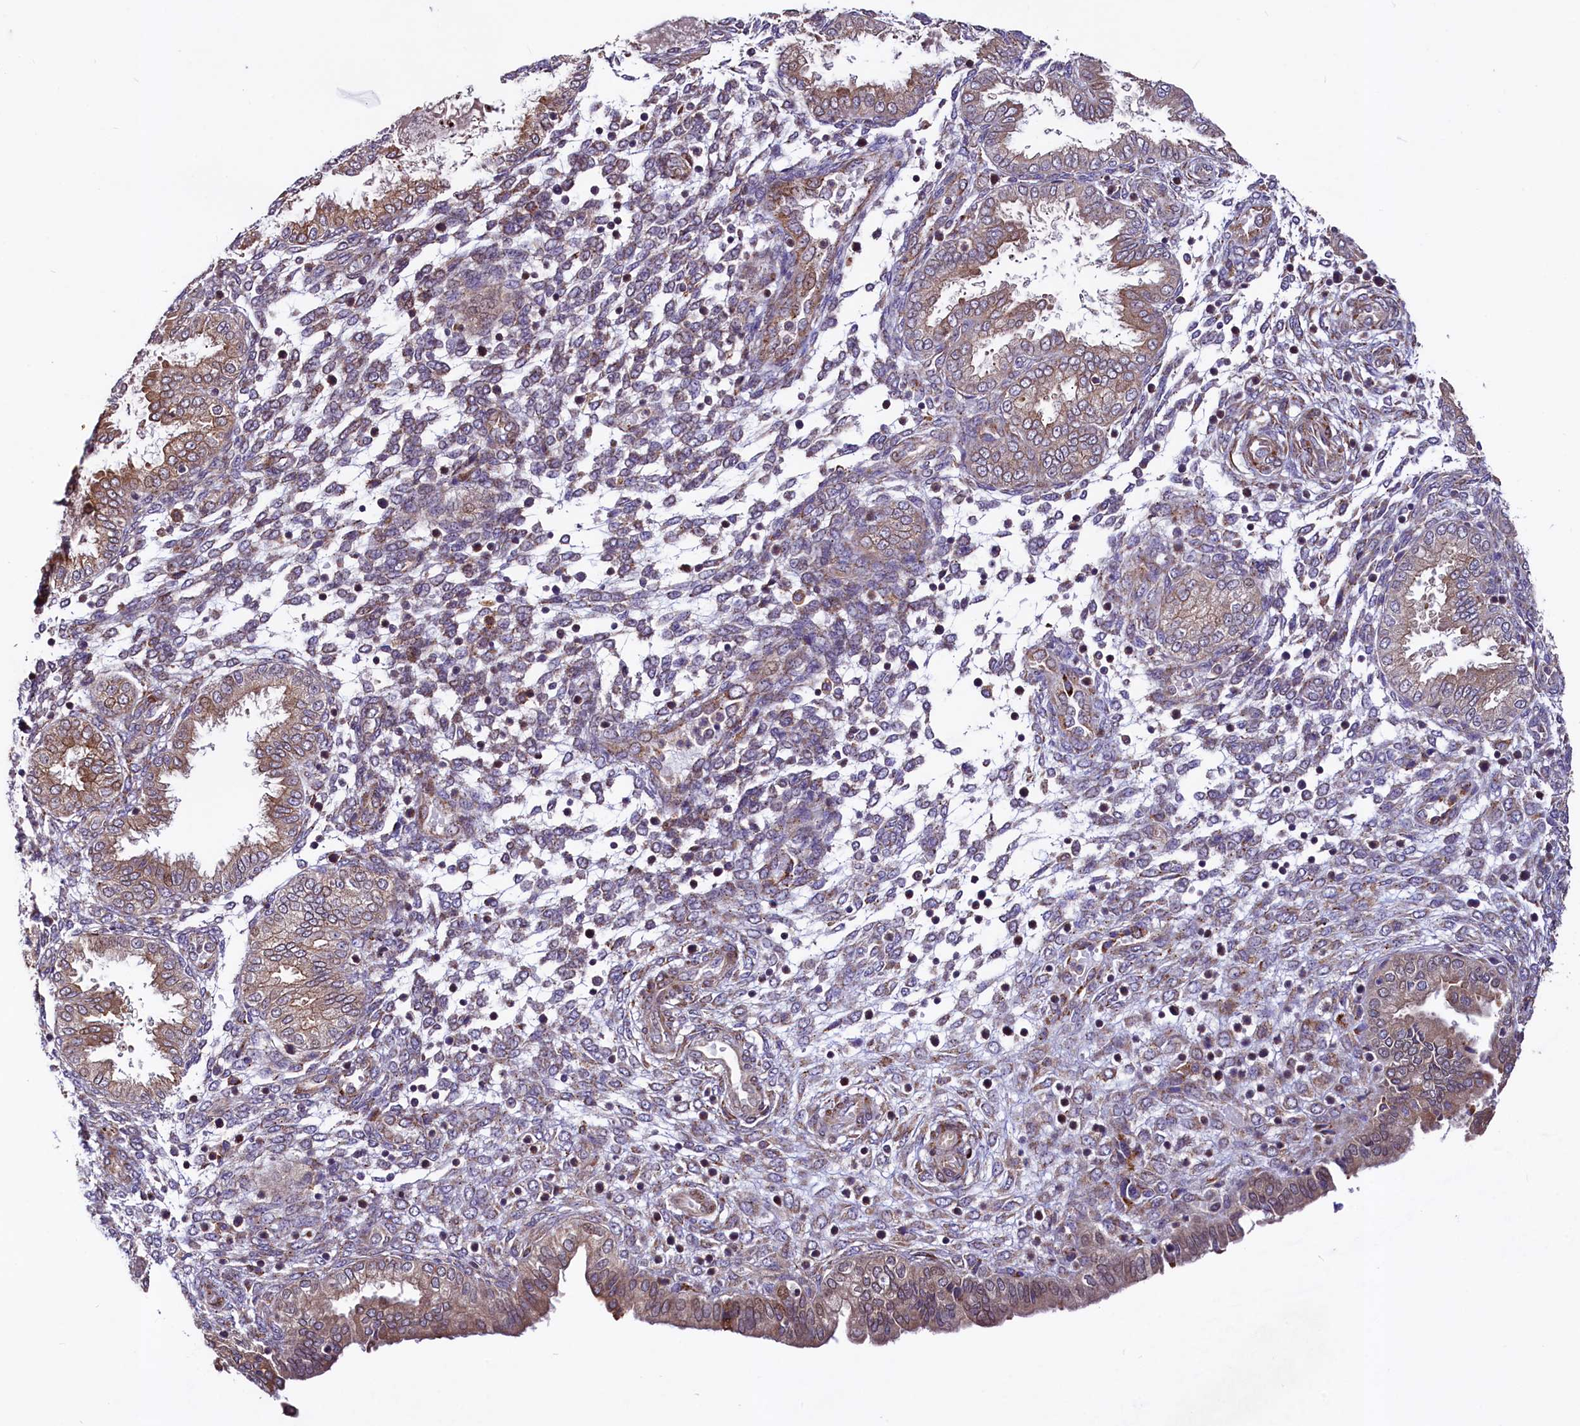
{"staining": {"intensity": "negative", "quantity": "none", "location": "none"}, "tissue": "endometrium", "cell_type": "Cells in endometrial stroma", "image_type": "normal", "snomed": [{"axis": "morphology", "description": "Normal tissue, NOS"}, {"axis": "topography", "description": "Endometrium"}], "caption": "This is an immunohistochemistry micrograph of normal endometrium. There is no staining in cells in endometrial stroma.", "gene": "C5orf15", "patient": {"sex": "female", "age": 33}}